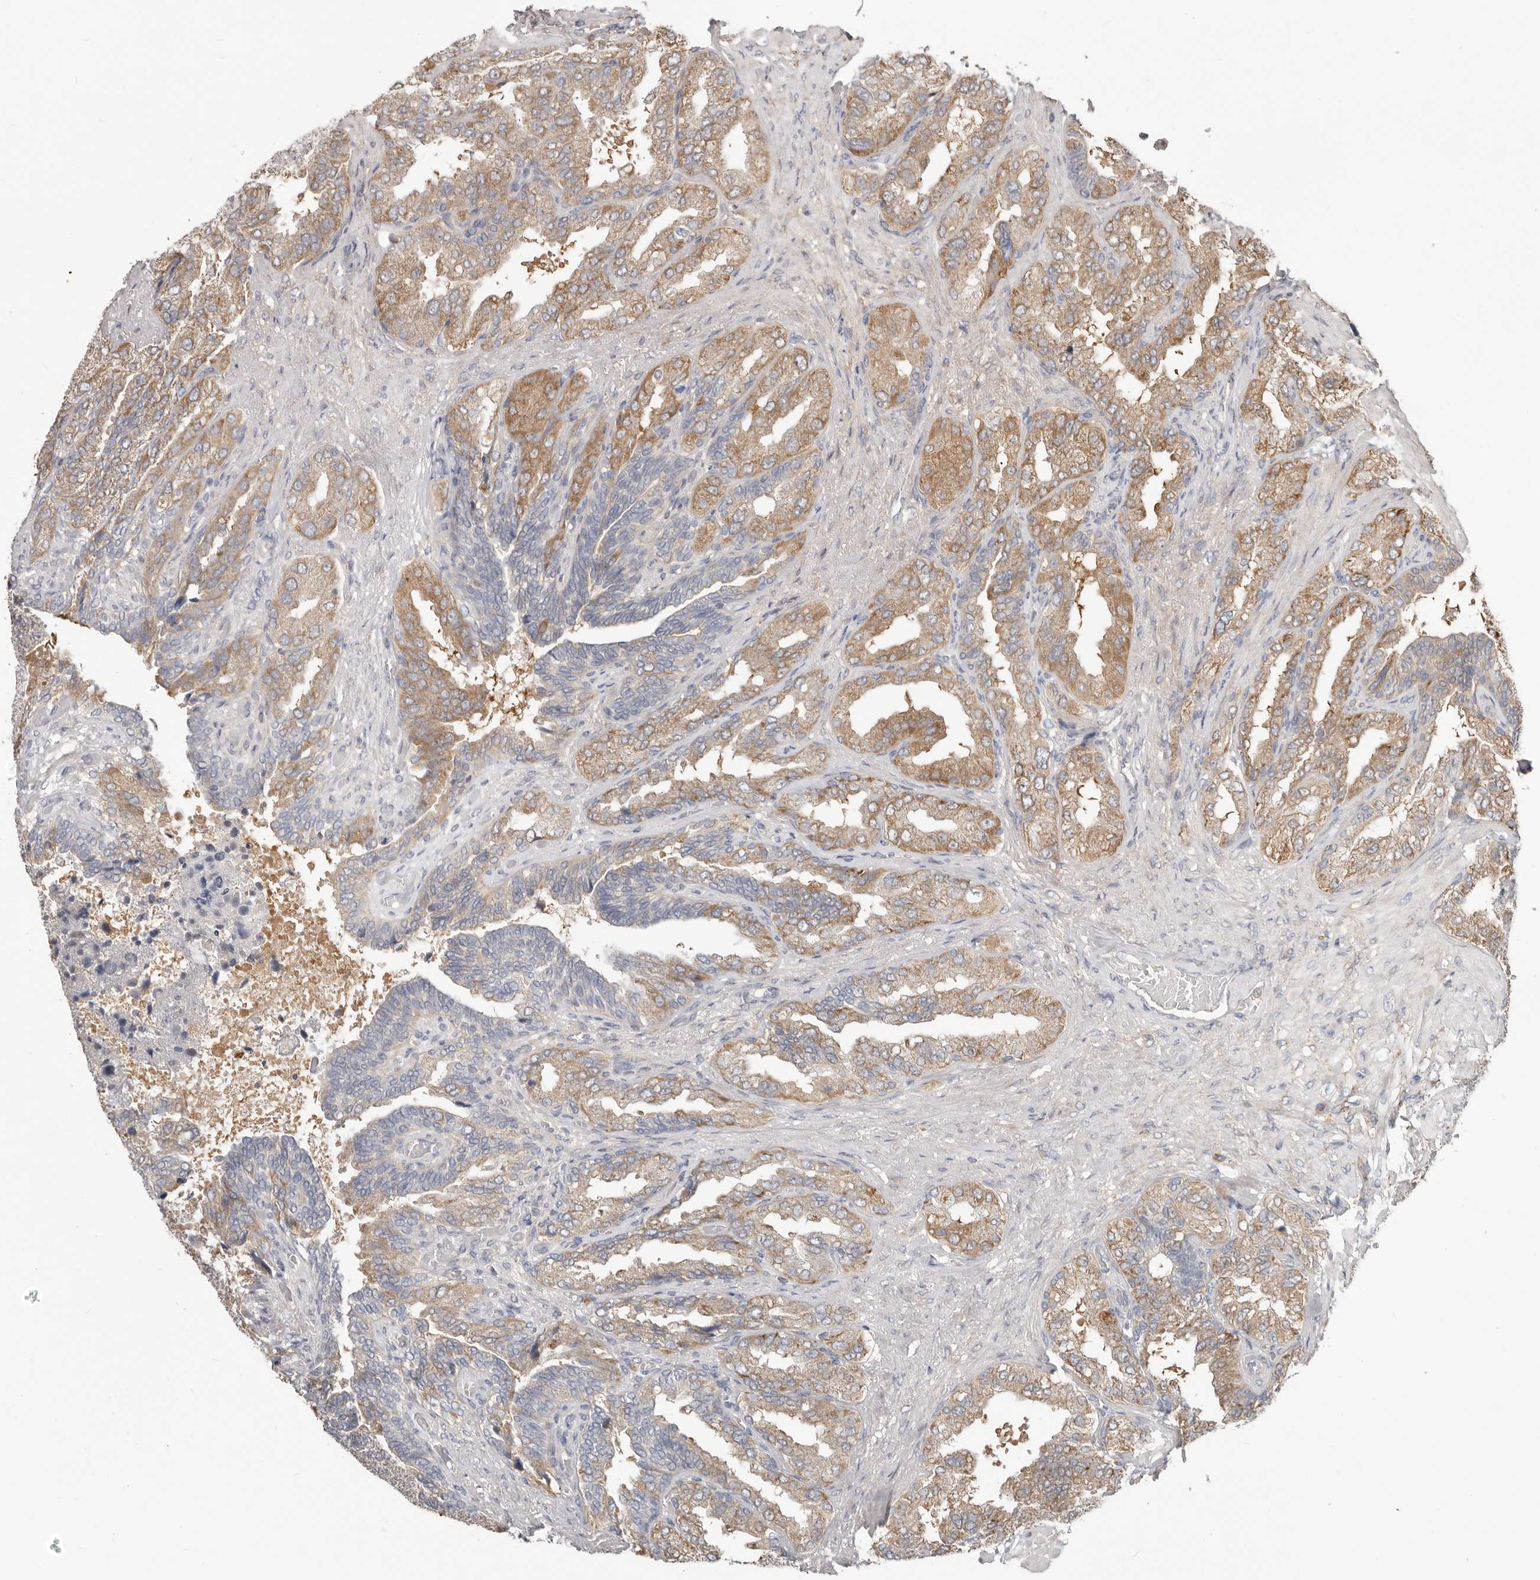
{"staining": {"intensity": "moderate", "quantity": ">75%", "location": "cytoplasmic/membranous"}, "tissue": "seminal vesicle", "cell_type": "Glandular cells", "image_type": "normal", "snomed": [{"axis": "morphology", "description": "Normal tissue, NOS"}, {"axis": "topography", "description": "Seminal veicle"}, {"axis": "topography", "description": "Peripheral nerve tissue"}], "caption": "Benign seminal vesicle displays moderate cytoplasmic/membranous expression in approximately >75% of glandular cells, visualized by immunohistochemistry.", "gene": "LRP6", "patient": {"sex": "male", "age": 63}}